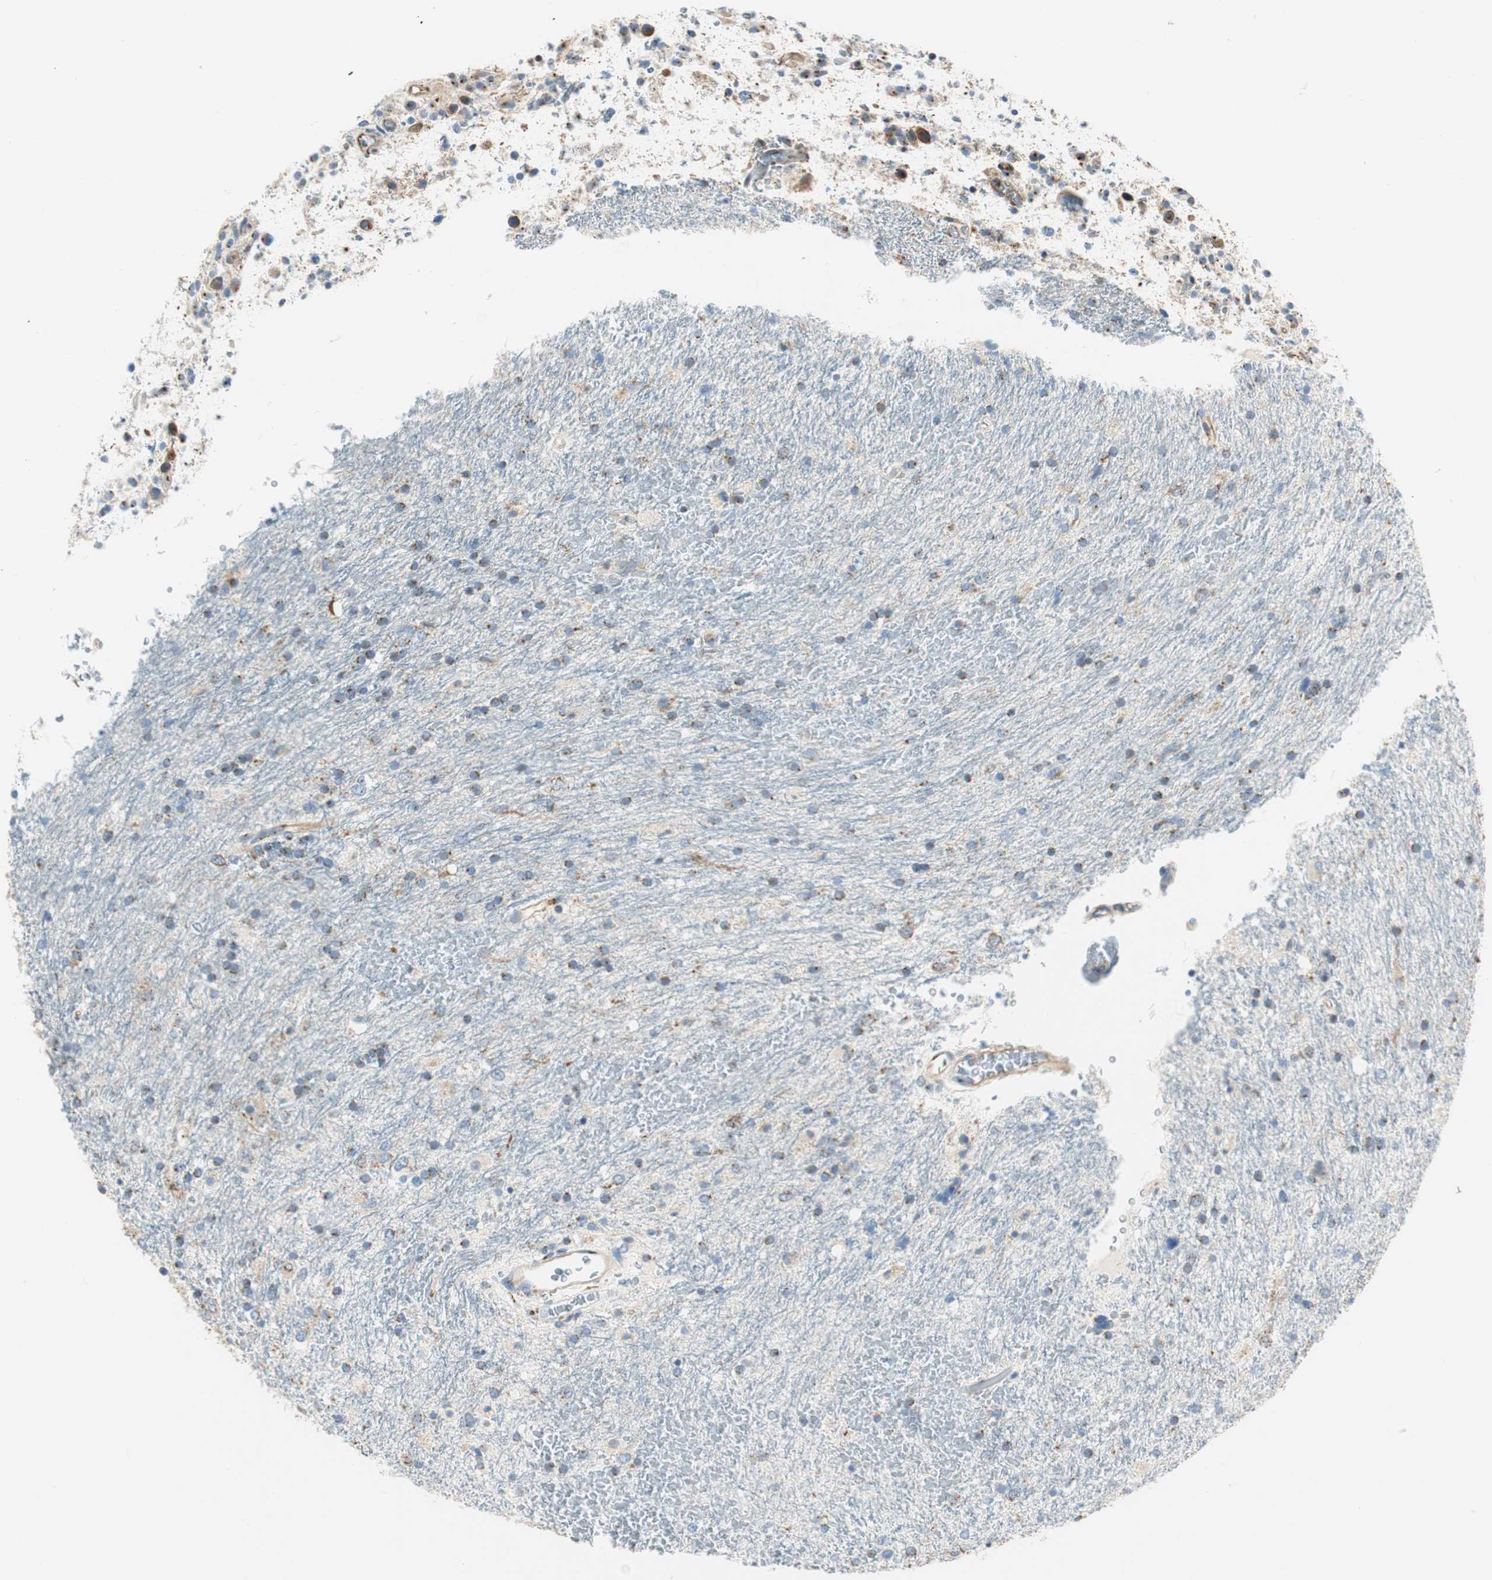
{"staining": {"intensity": "moderate", "quantity": "<25%", "location": "cytoplasmic/membranous"}, "tissue": "glioma", "cell_type": "Tumor cells", "image_type": "cancer", "snomed": [{"axis": "morphology", "description": "Glioma, malignant, Low grade"}, {"axis": "topography", "description": "Brain"}], "caption": "Tumor cells show moderate cytoplasmic/membranous staining in approximately <25% of cells in glioma. Using DAB (brown) and hematoxylin (blue) stains, captured at high magnification using brightfield microscopy.", "gene": "TMF1", "patient": {"sex": "male", "age": 77}}